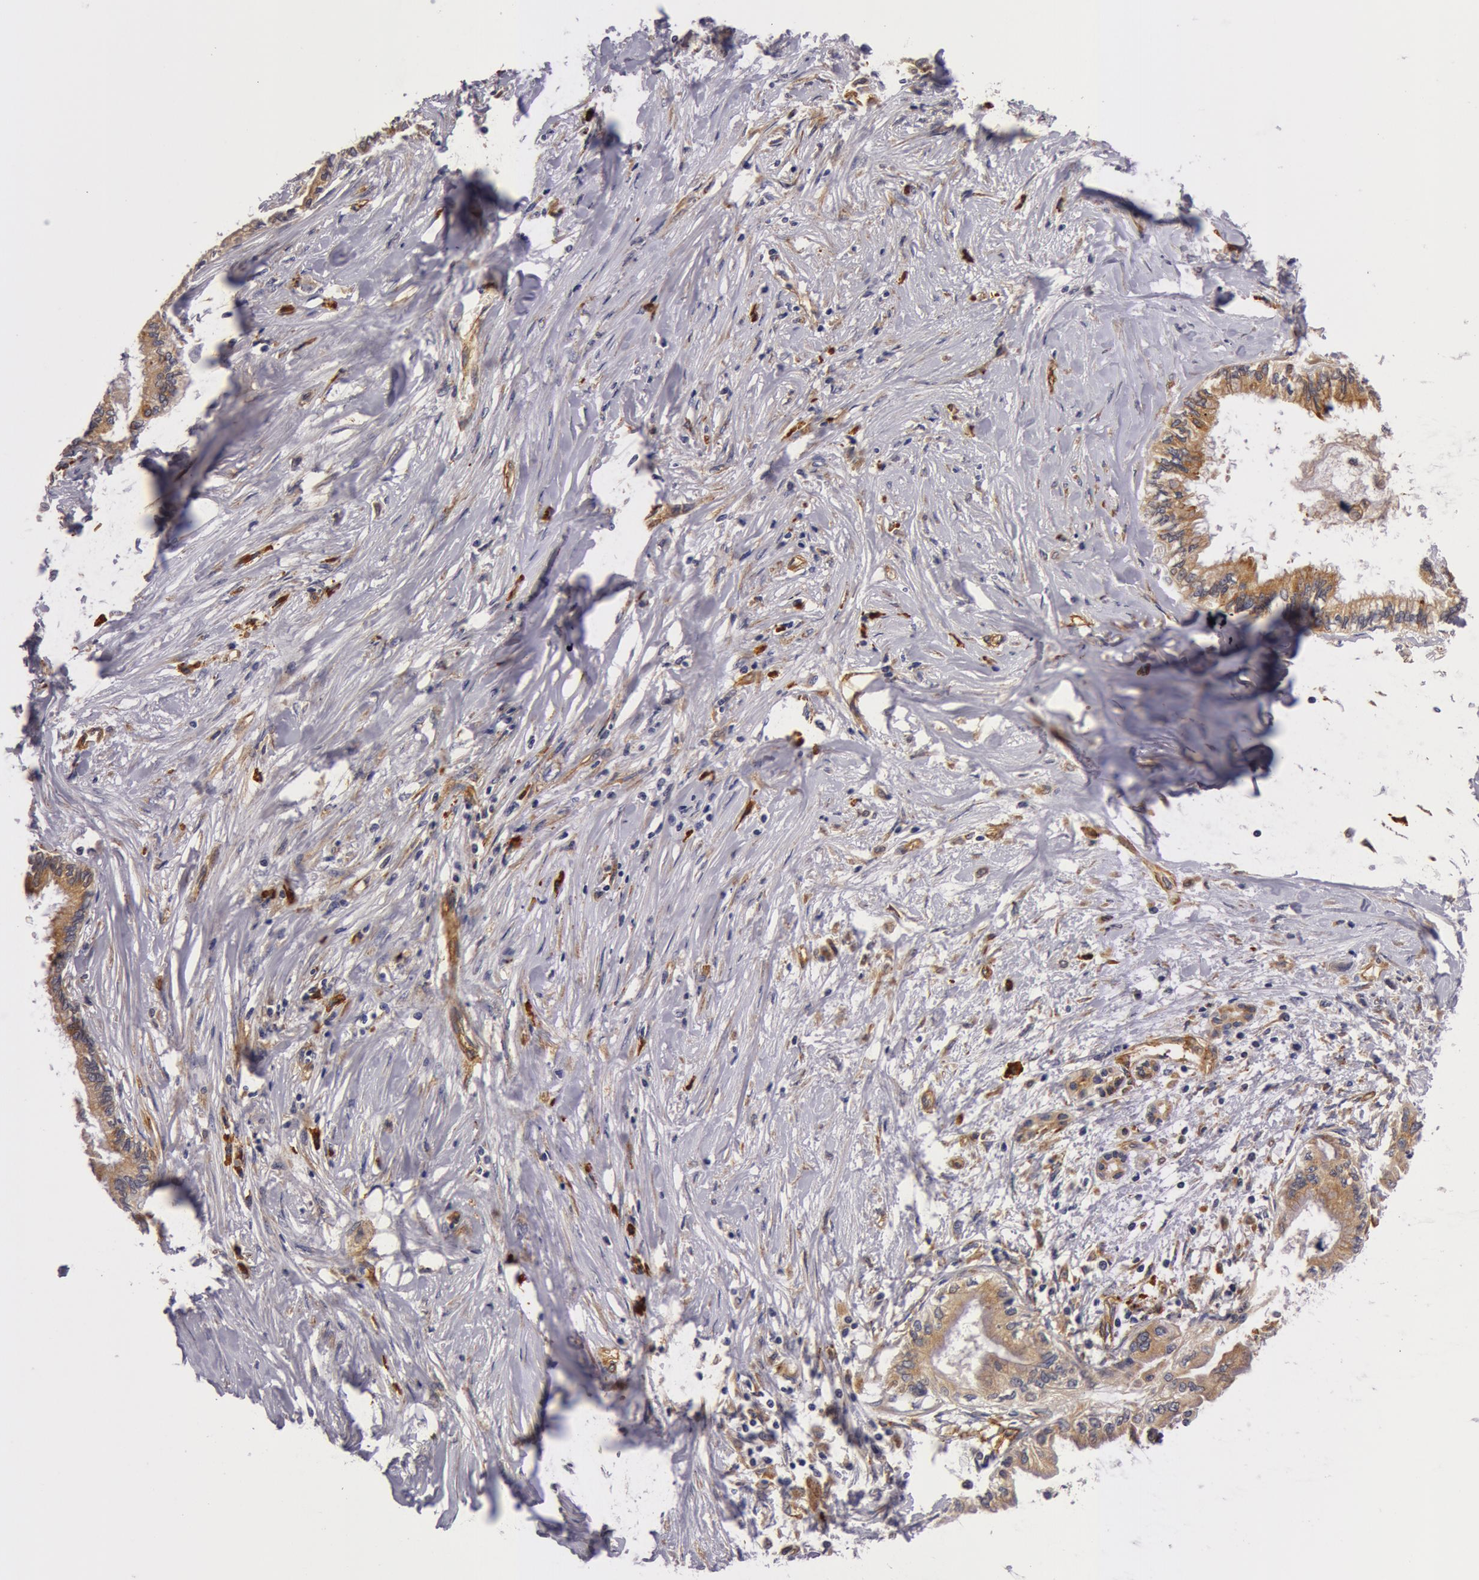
{"staining": {"intensity": "weak", "quantity": ">75%", "location": "cytoplasmic/membranous"}, "tissue": "pancreatic cancer", "cell_type": "Tumor cells", "image_type": "cancer", "snomed": [{"axis": "morphology", "description": "Adenocarcinoma, NOS"}, {"axis": "topography", "description": "Pancreas"}], "caption": "IHC (DAB) staining of human pancreatic cancer (adenocarcinoma) demonstrates weak cytoplasmic/membranous protein staining in approximately >75% of tumor cells.", "gene": "IL23A", "patient": {"sex": "female", "age": 64}}